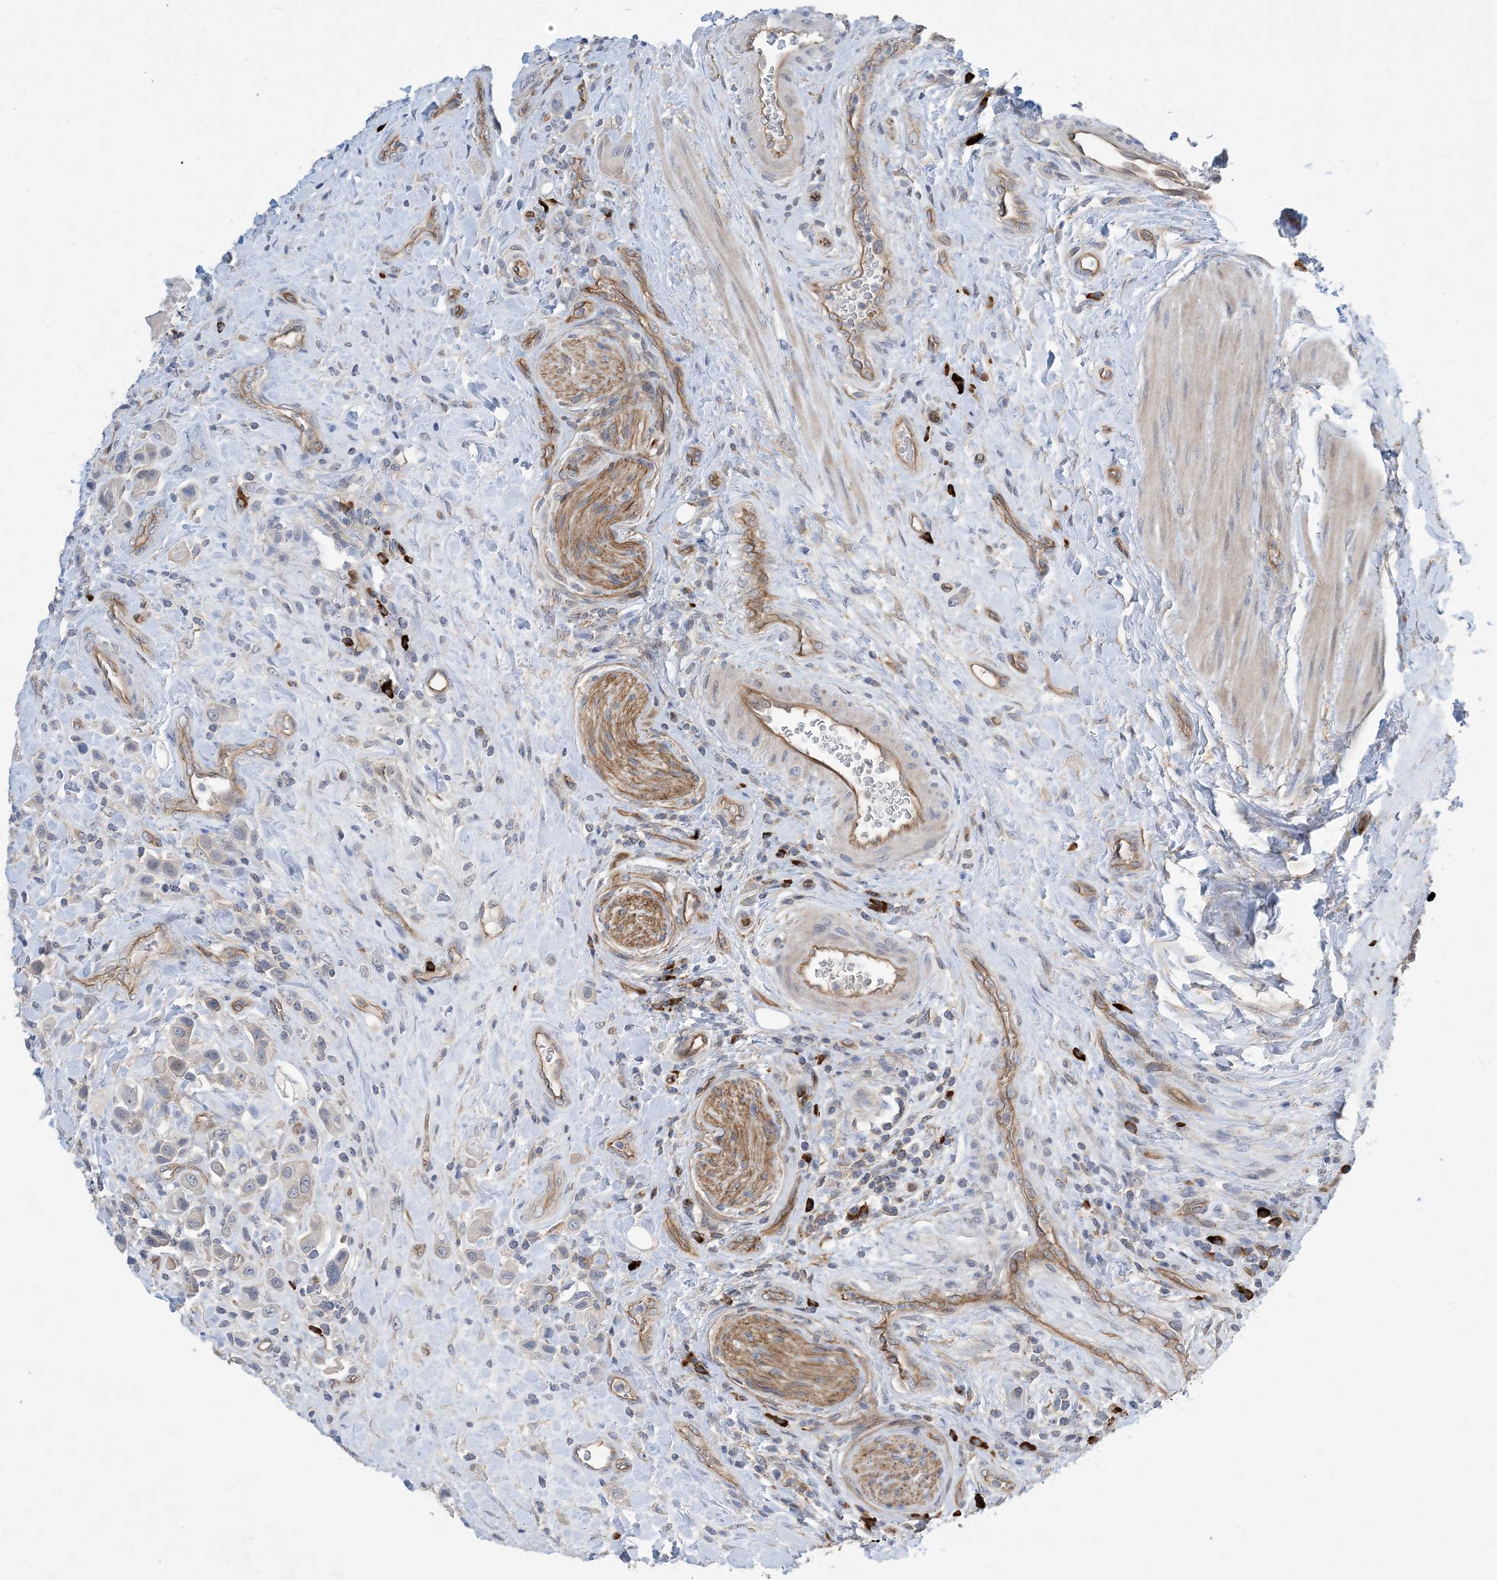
{"staining": {"intensity": "negative", "quantity": "none", "location": "none"}, "tissue": "urothelial cancer", "cell_type": "Tumor cells", "image_type": "cancer", "snomed": [{"axis": "morphology", "description": "Urothelial carcinoma, High grade"}, {"axis": "topography", "description": "Urinary bladder"}], "caption": "There is no significant positivity in tumor cells of urothelial cancer.", "gene": "AOC1", "patient": {"sex": "male", "age": 50}}